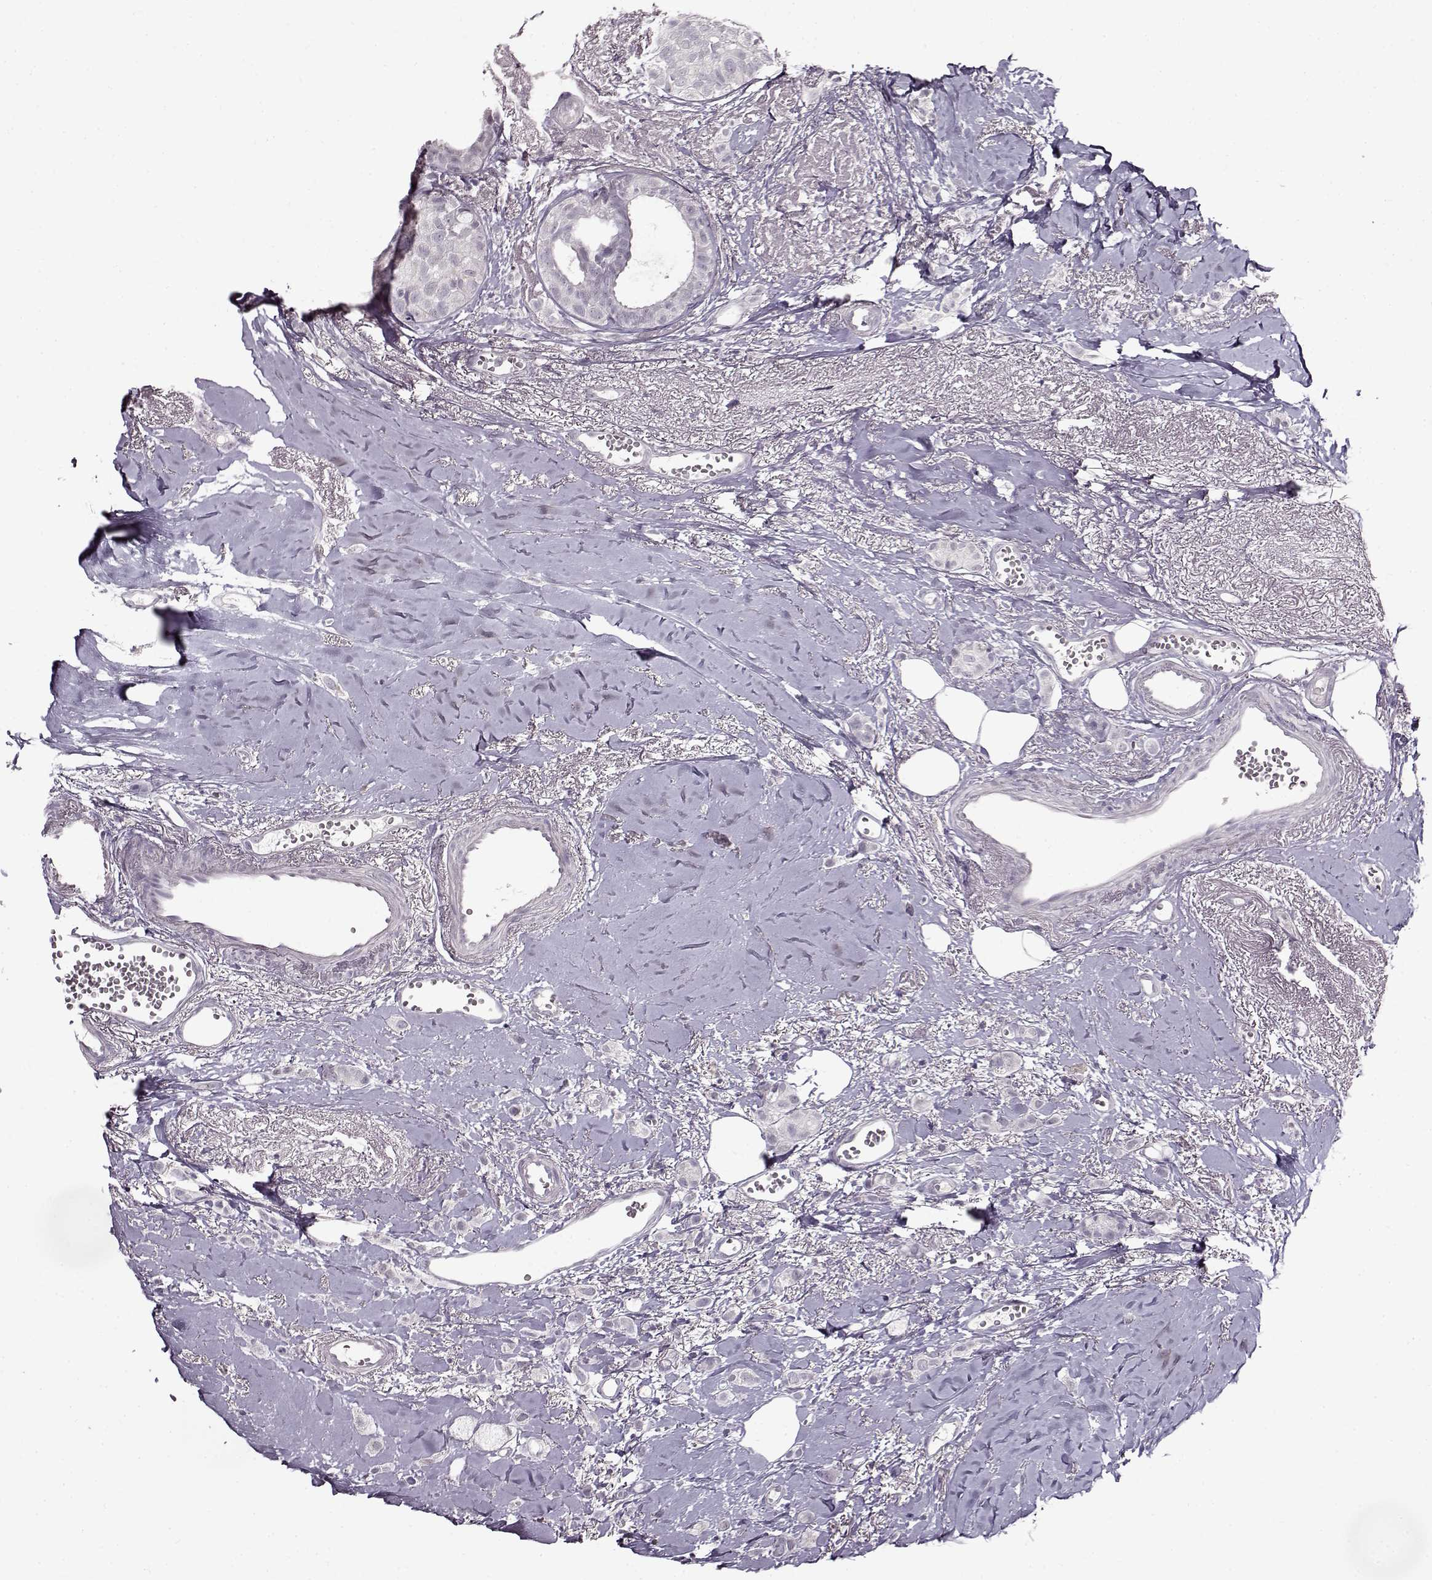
{"staining": {"intensity": "negative", "quantity": "none", "location": "none"}, "tissue": "breast cancer", "cell_type": "Tumor cells", "image_type": "cancer", "snomed": [{"axis": "morphology", "description": "Duct carcinoma"}, {"axis": "topography", "description": "Breast"}], "caption": "DAB (3,3'-diaminobenzidine) immunohistochemical staining of infiltrating ductal carcinoma (breast) exhibits no significant staining in tumor cells.", "gene": "FSHB", "patient": {"sex": "female", "age": 85}}